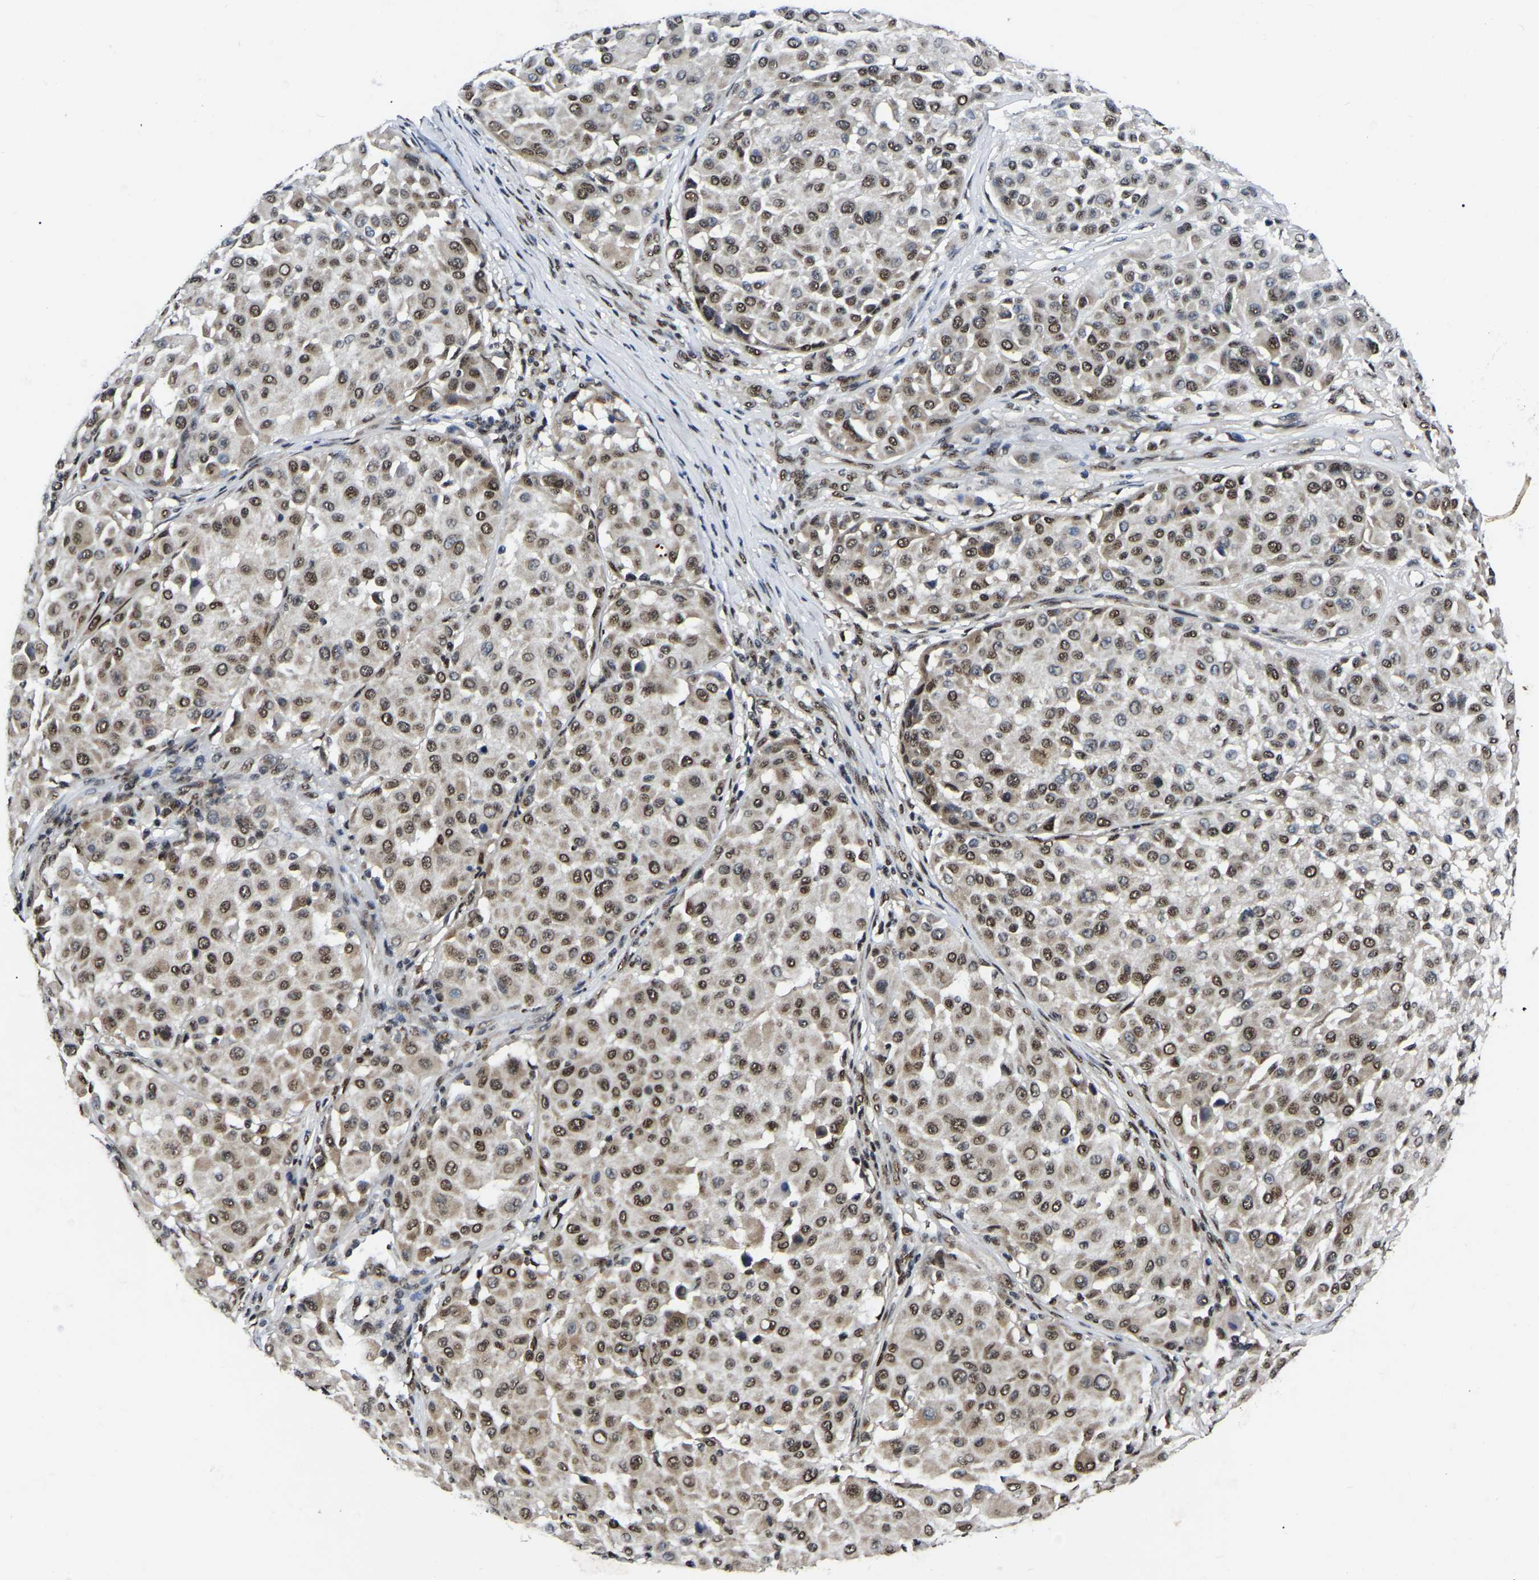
{"staining": {"intensity": "moderate", "quantity": ">75%", "location": "nuclear"}, "tissue": "melanoma", "cell_type": "Tumor cells", "image_type": "cancer", "snomed": [{"axis": "morphology", "description": "Malignant melanoma, Metastatic site"}, {"axis": "topography", "description": "Soft tissue"}], "caption": "Immunohistochemical staining of human melanoma displays medium levels of moderate nuclear expression in approximately >75% of tumor cells. The protein is shown in brown color, while the nuclei are stained blue.", "gene": "TRIM35", "patient": {"sex": "male", "age": 41}}